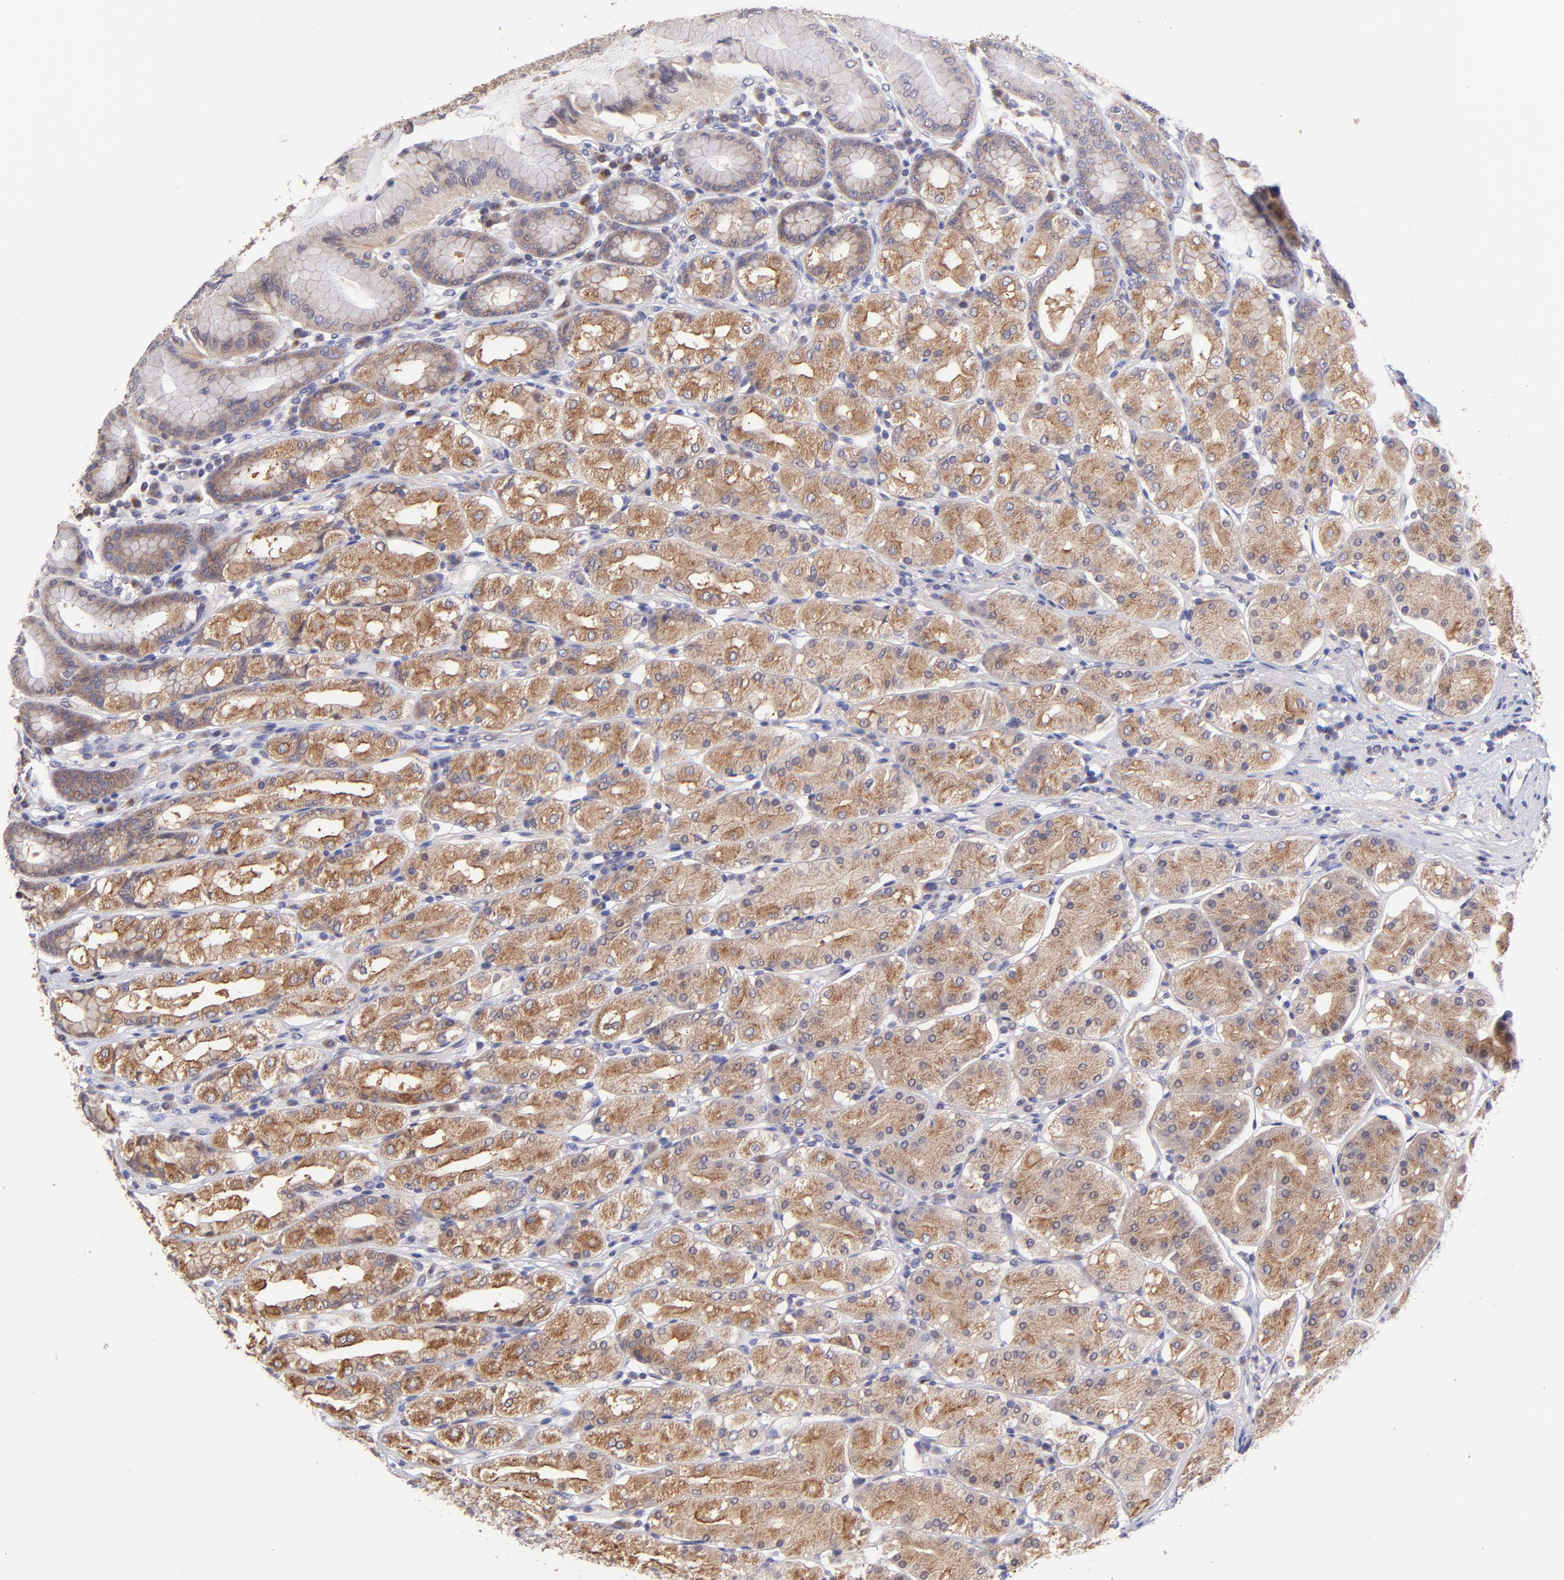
{"staining": {"intensity": "moderate", "quantity": "25%-75%", "location": "cytoplasmic/membranous"}, "tissue": "stomach", "cell_type": "Glandular cells", "image_type": "normal", "snomed": [{"axis": "morphology", "description": "Normal tissue, NOS"}, {"axis": "topography", "description": "Stomach, upper"}], "caption": "An image showing moderate cytoplasmic/membranous positivity in approximately 25%-75% of glandular cells in benign stomach, as visualized by brown immunohistochemical staining.", "gene": "NSF", "patient": {"sex": "male", "age": 68}}